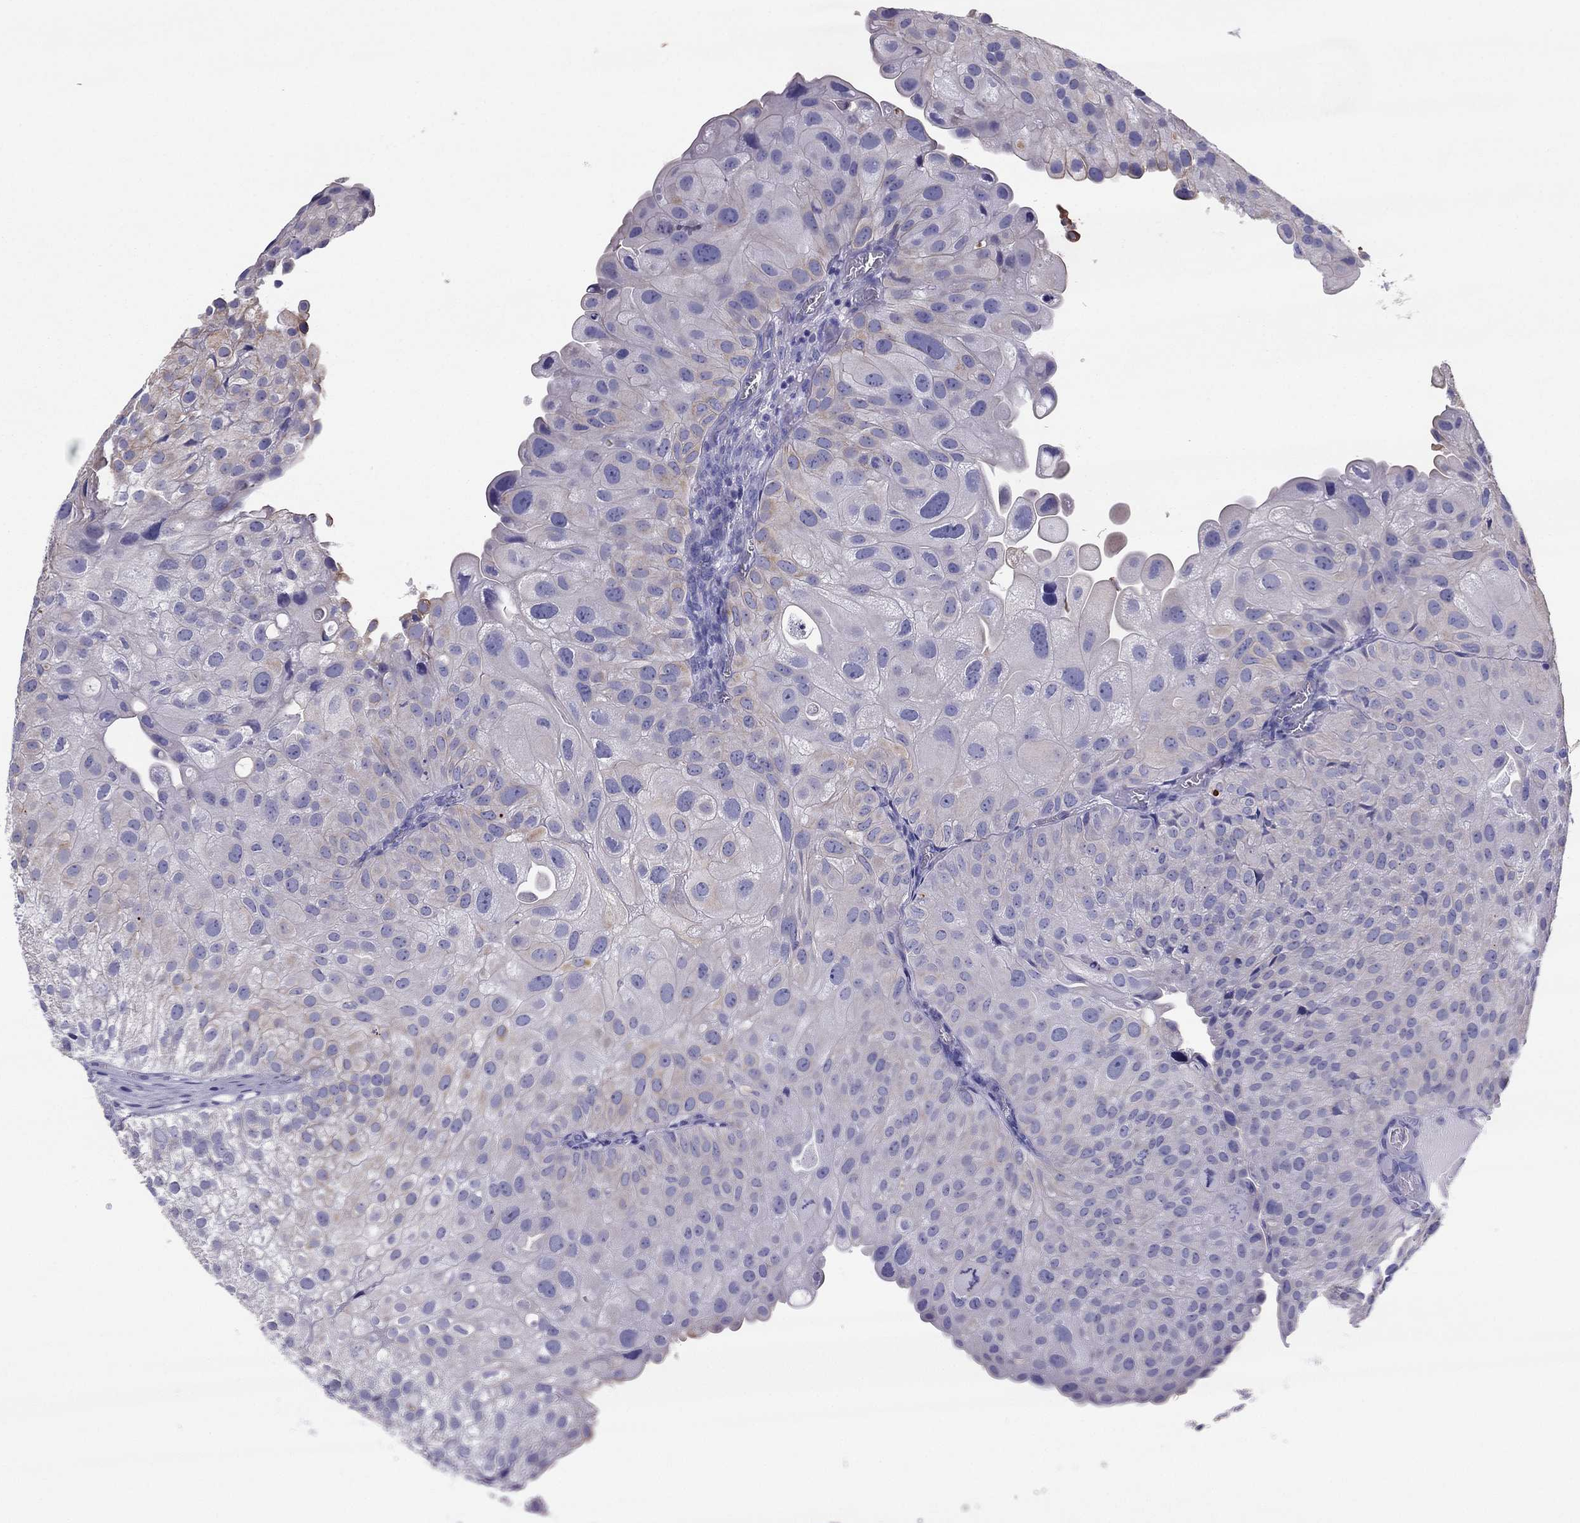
{"staining": {"intensity": "weak", "quantity": "<25%", "location": "cytoplasmic/membranous"}, "tissue": "urothelial cancer", "cell_type": "Tumor cells", "image_type": "cancer", "snomed": [{"axis": "morphology", "description": "Urothelial carcinoma, Low grade"}, {"axis": "topography", "description": "Urinary bladder"}], "caption": "IHC histopathology image of low-grade urothelial carcinoma stained for a protein (brown), which demonstrates no expression in tumor cells. Nuclei are stained in blue.", "gene": "MAEL", "patient": {"sex": "female", "age": 78}}